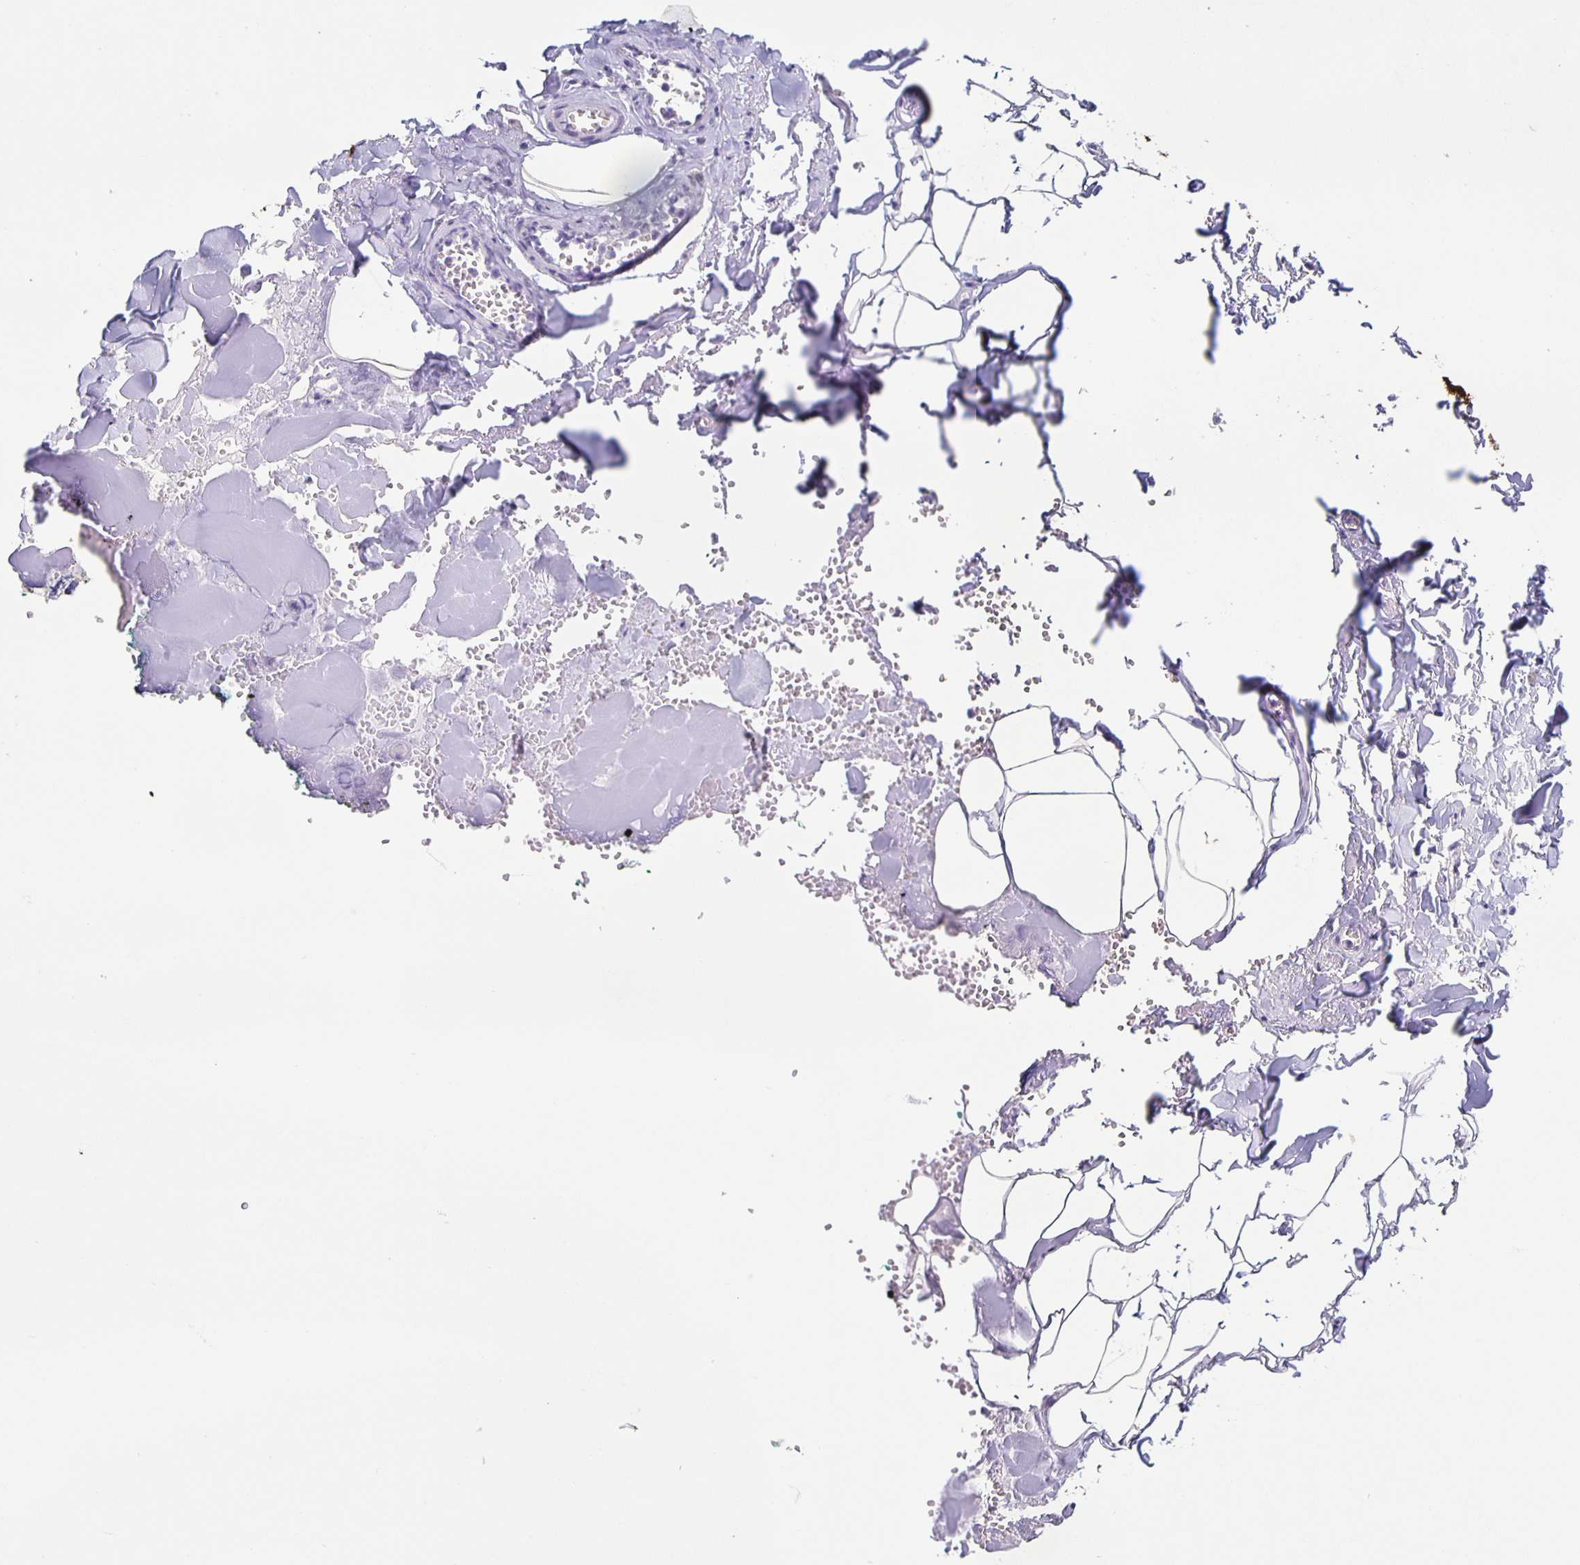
{"staining": {"intensity": "negative", "quantity": "none", "location": "none"}, "tissue": "adipose tissue", "cell_type": "Adipocytes", "image_type": "normal", "snomed": [{"axis": "morphology", "description": "Normal tissue, NOS"}, {"axis": "topography", "description": "Vulva"}, {"axis": "topography", "description": "Peripheral nerve tissue"}], "caption": "Adipocytes are negative for brown protein staining in normal adipose tissue. (Brightfield microscopy of DAB immunohistochemistry (IHC) at high magnification).", "gene": "TPPP", "patient": {"sex": "female", "age": 66}}